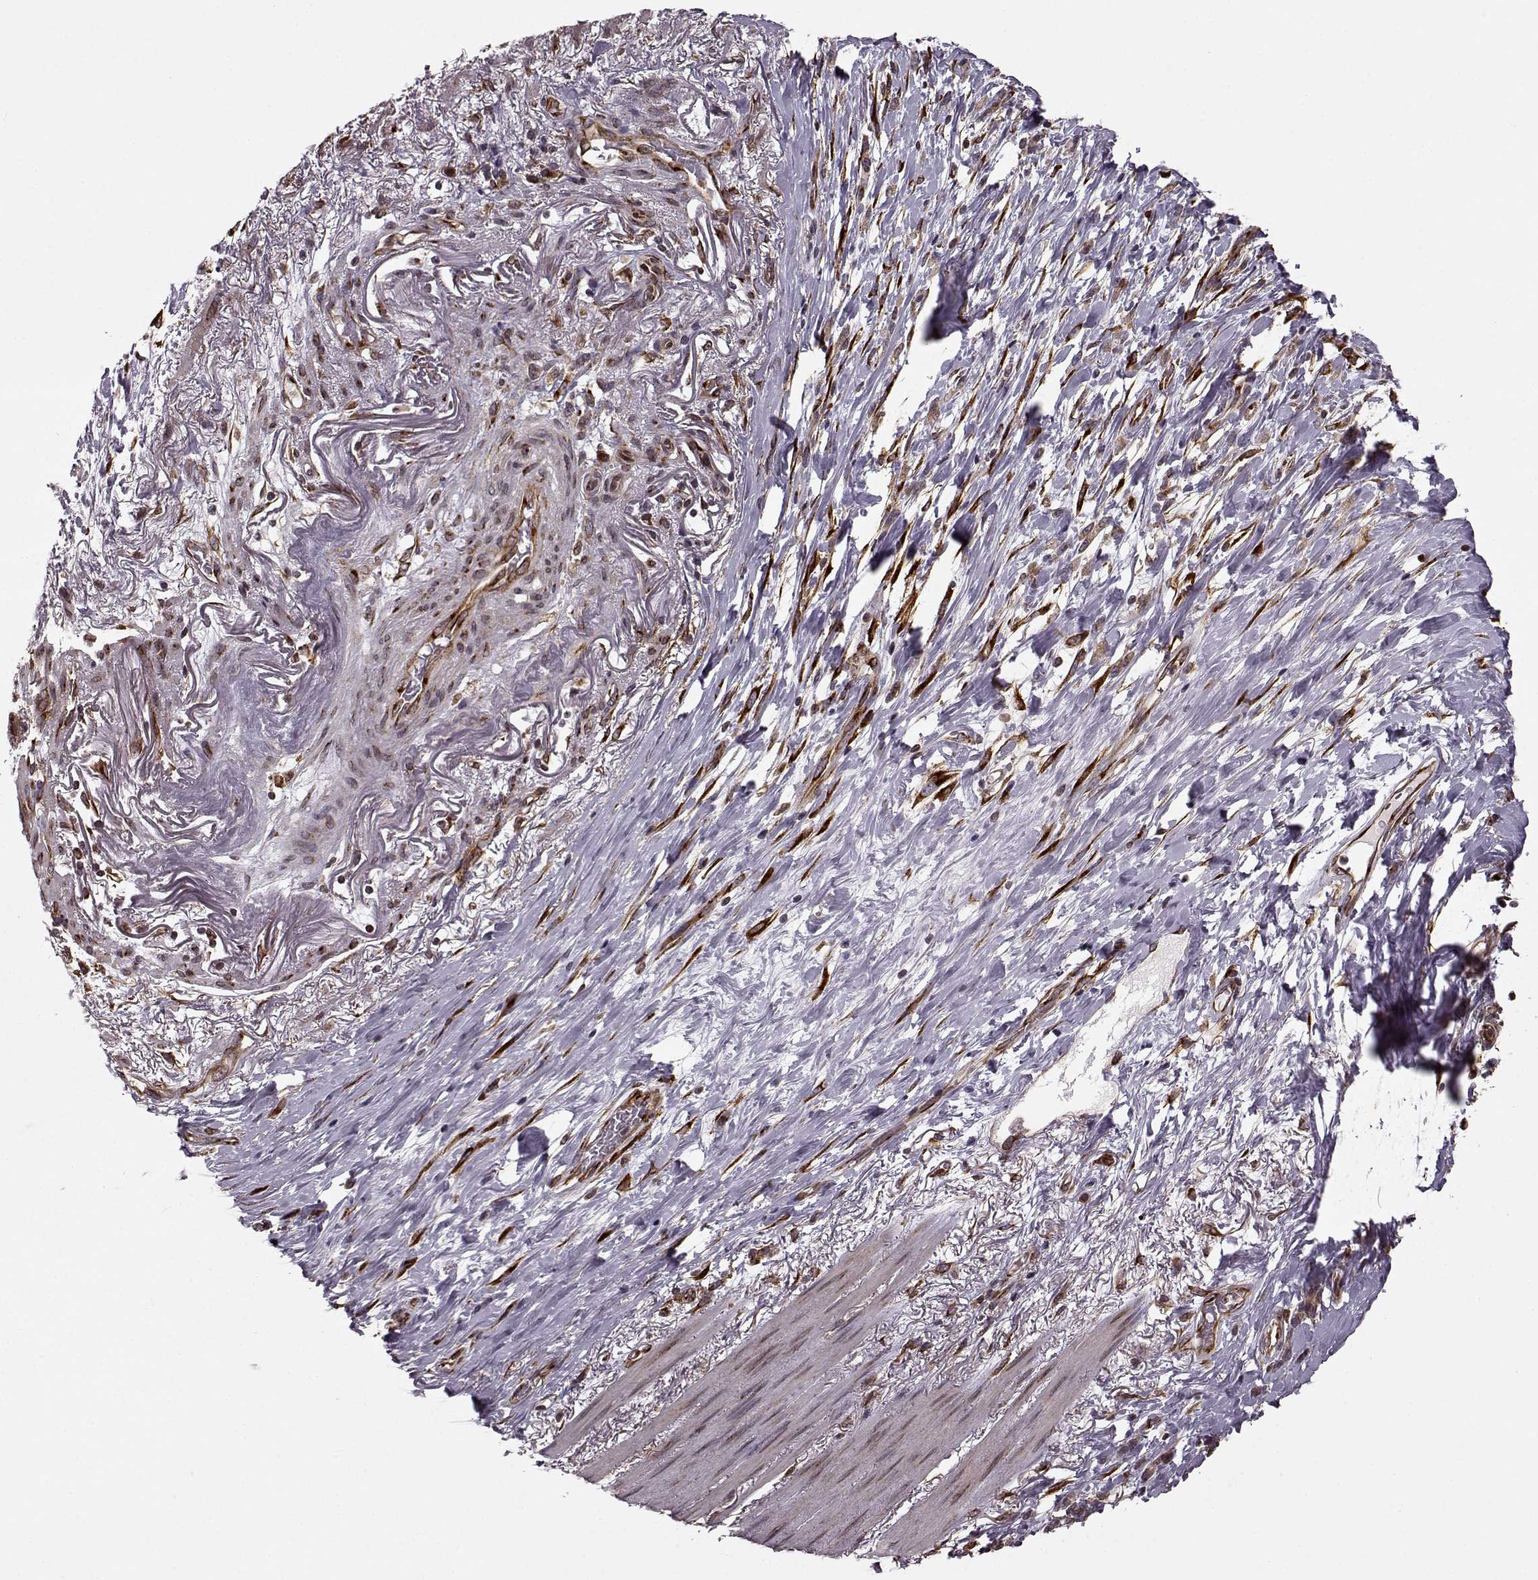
{"staining": {"intensity": "strong", "quantity": "<25%", "location": "cytoplasmic/membranous"}, "tissue": "stomach cancer", "cell_type": "Tumor cells", "image_type": "cancer", "snomed": [{"axis": "morphology", "description": "Adenocarcinoma, NOS"}, {"axis": "topography", "description": "Stomach"}], "caption": "Stomach cancer (adenocarcinoma) tissue reveals strong cytoplasmic/membranous positivity in about <25% of tumor cells", "gene": "YIPF5", "patient": {"sex": "female", "age": 84}}